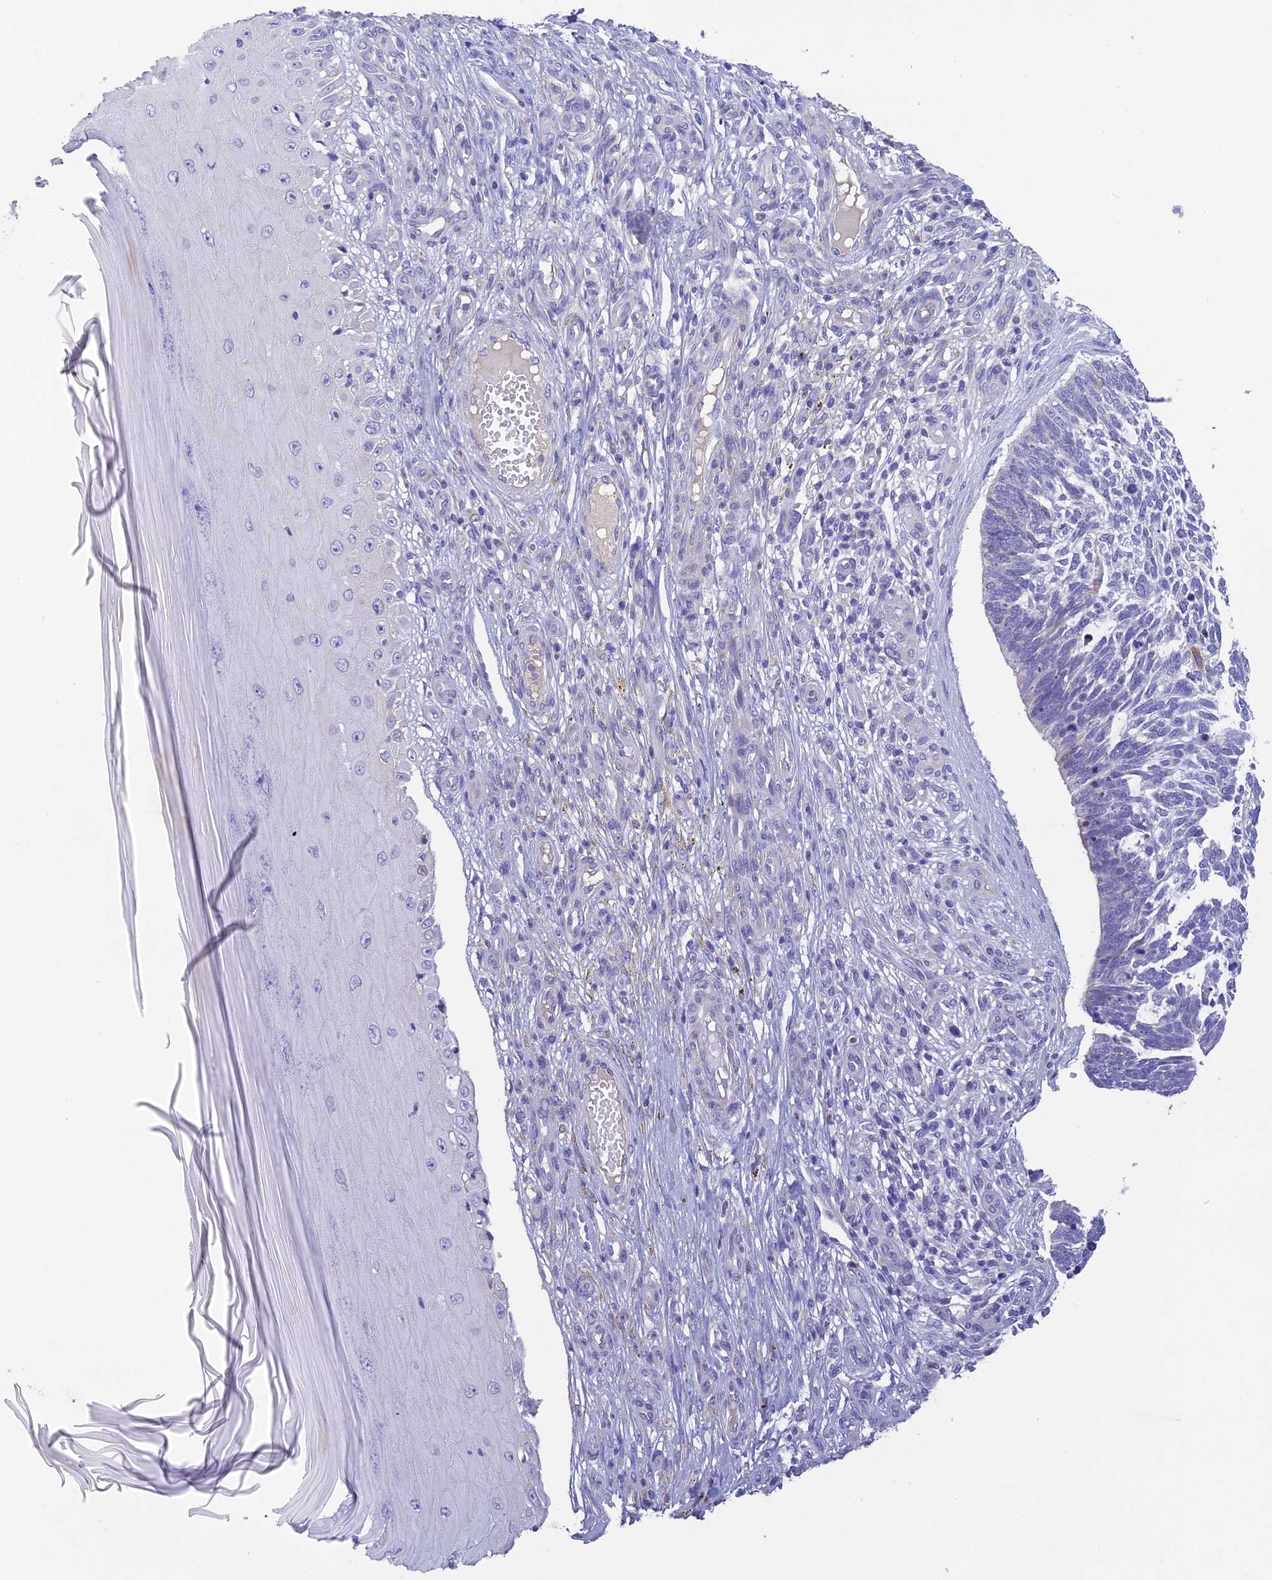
{"staining": {"intensity": "negative", "quantity": "none", "location": "none"}, "tissue": "skin cancer", "cell_type": "Tumor cells", "image_type": "cancer", "snomed": [{"axis": "morphology", "description": "Basal cell carcinoma"}, {"axis": "topography", "description": "Skin"}], "caption": "Tumor cells are negative for brown protein staining in basal cell carcinoma (skin). (Stains: DAB (3,3'-diaminobenzidine) immunohistochemistry with hematoxylin counter stain, Microscopy: brightfield microscopy at high magnification).", "gene": "HSD17B2", "patient": {"sex": "male", "age": 88}}